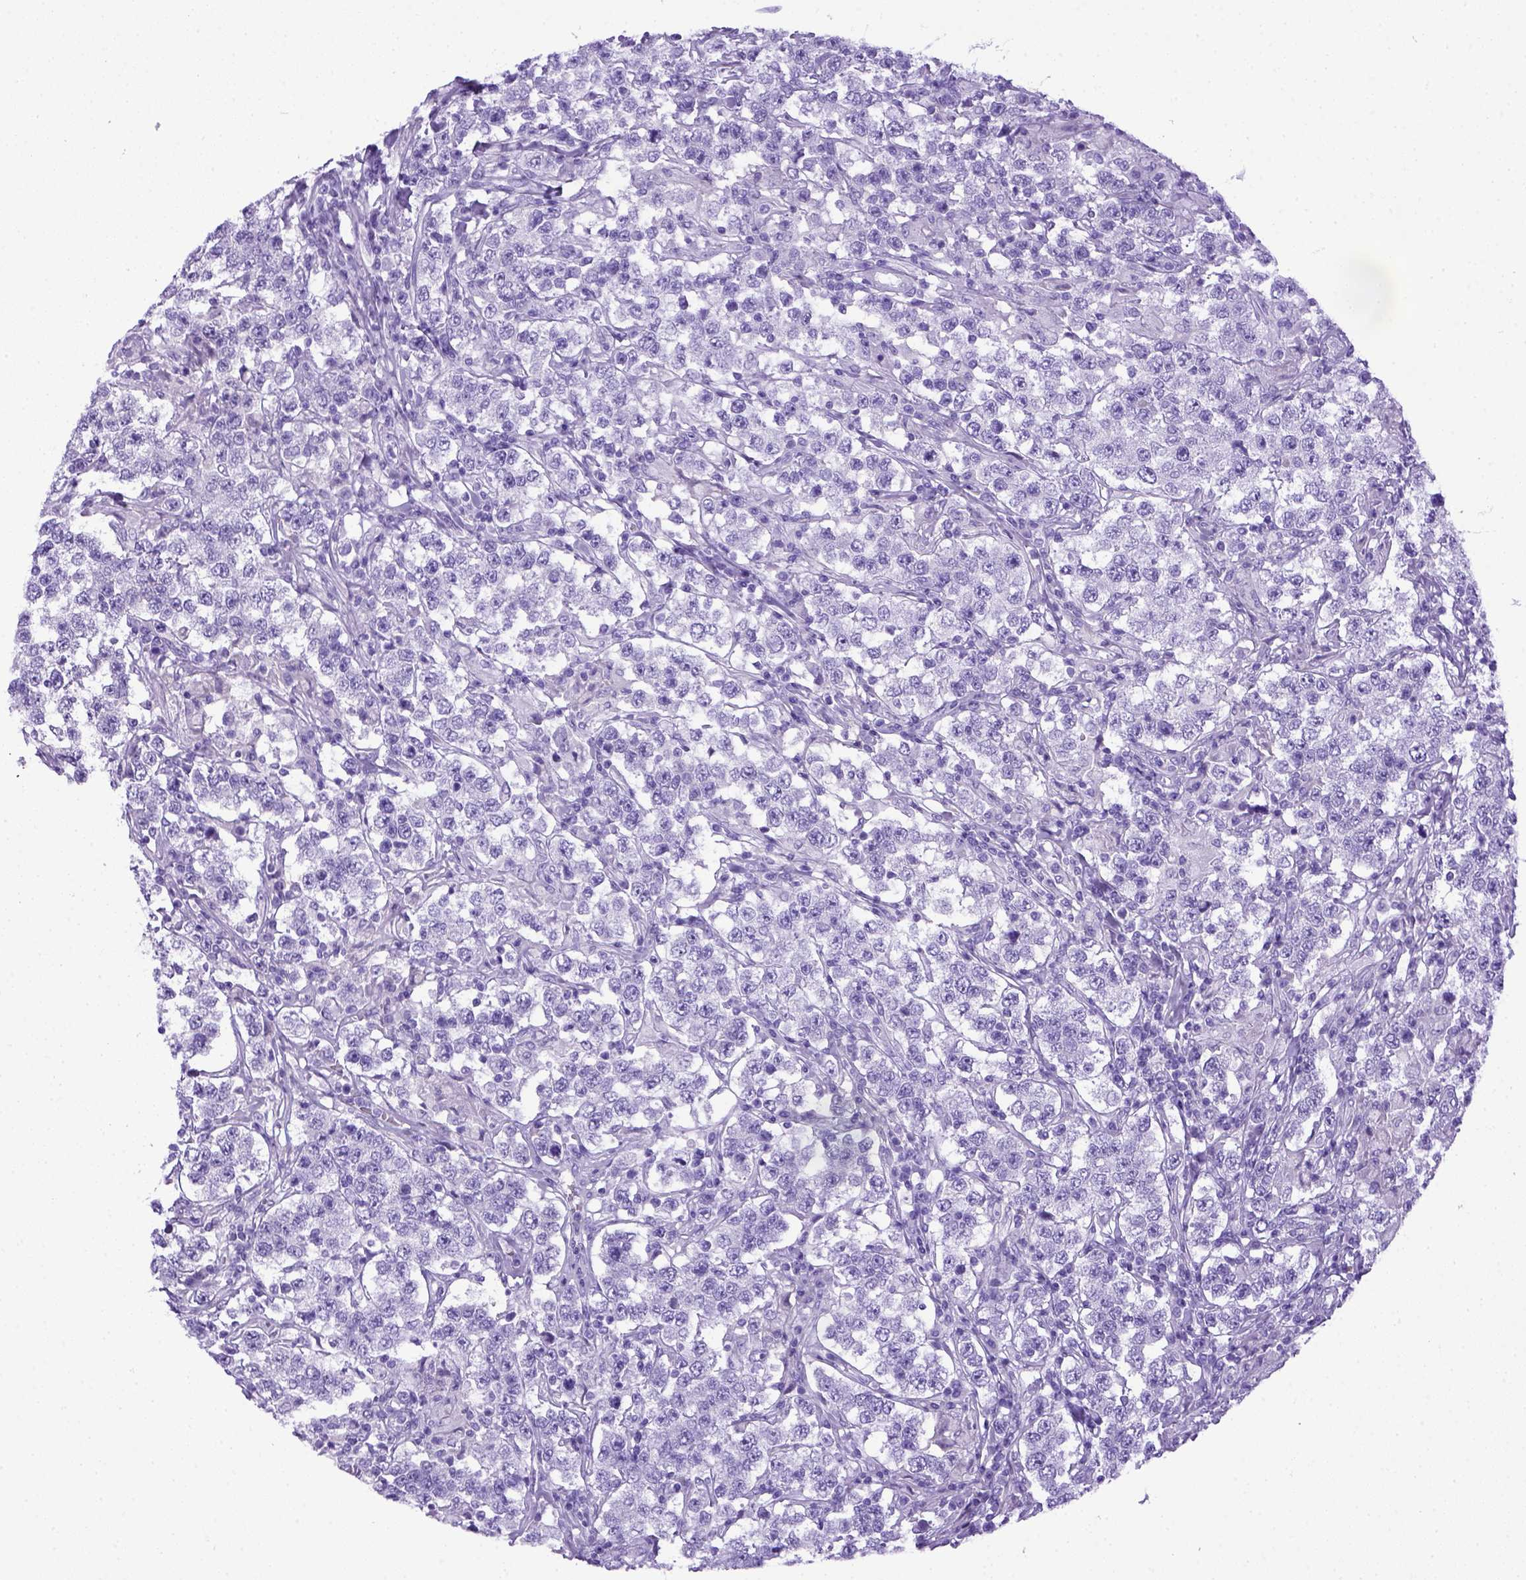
{"staining": {"intensity": "negative", "quantity": "none", "location": "none"}, "tissue": "testis cancer", "cell_type": "Tumor cells", "image_type": "cancer", "snomed": [{"axis": "morphology", "description": "Seminoma, NOS"}, {"axis": "morphology", "description": "Carcinoma, Embryonal, NOS"}, {"axis": "topography", "description": "Testis"}], "caption": "Tumor cells show no significant staining in testis seminoma.", "gene": "ITIH4", "patient": {"sex": "male", "age": 41}}